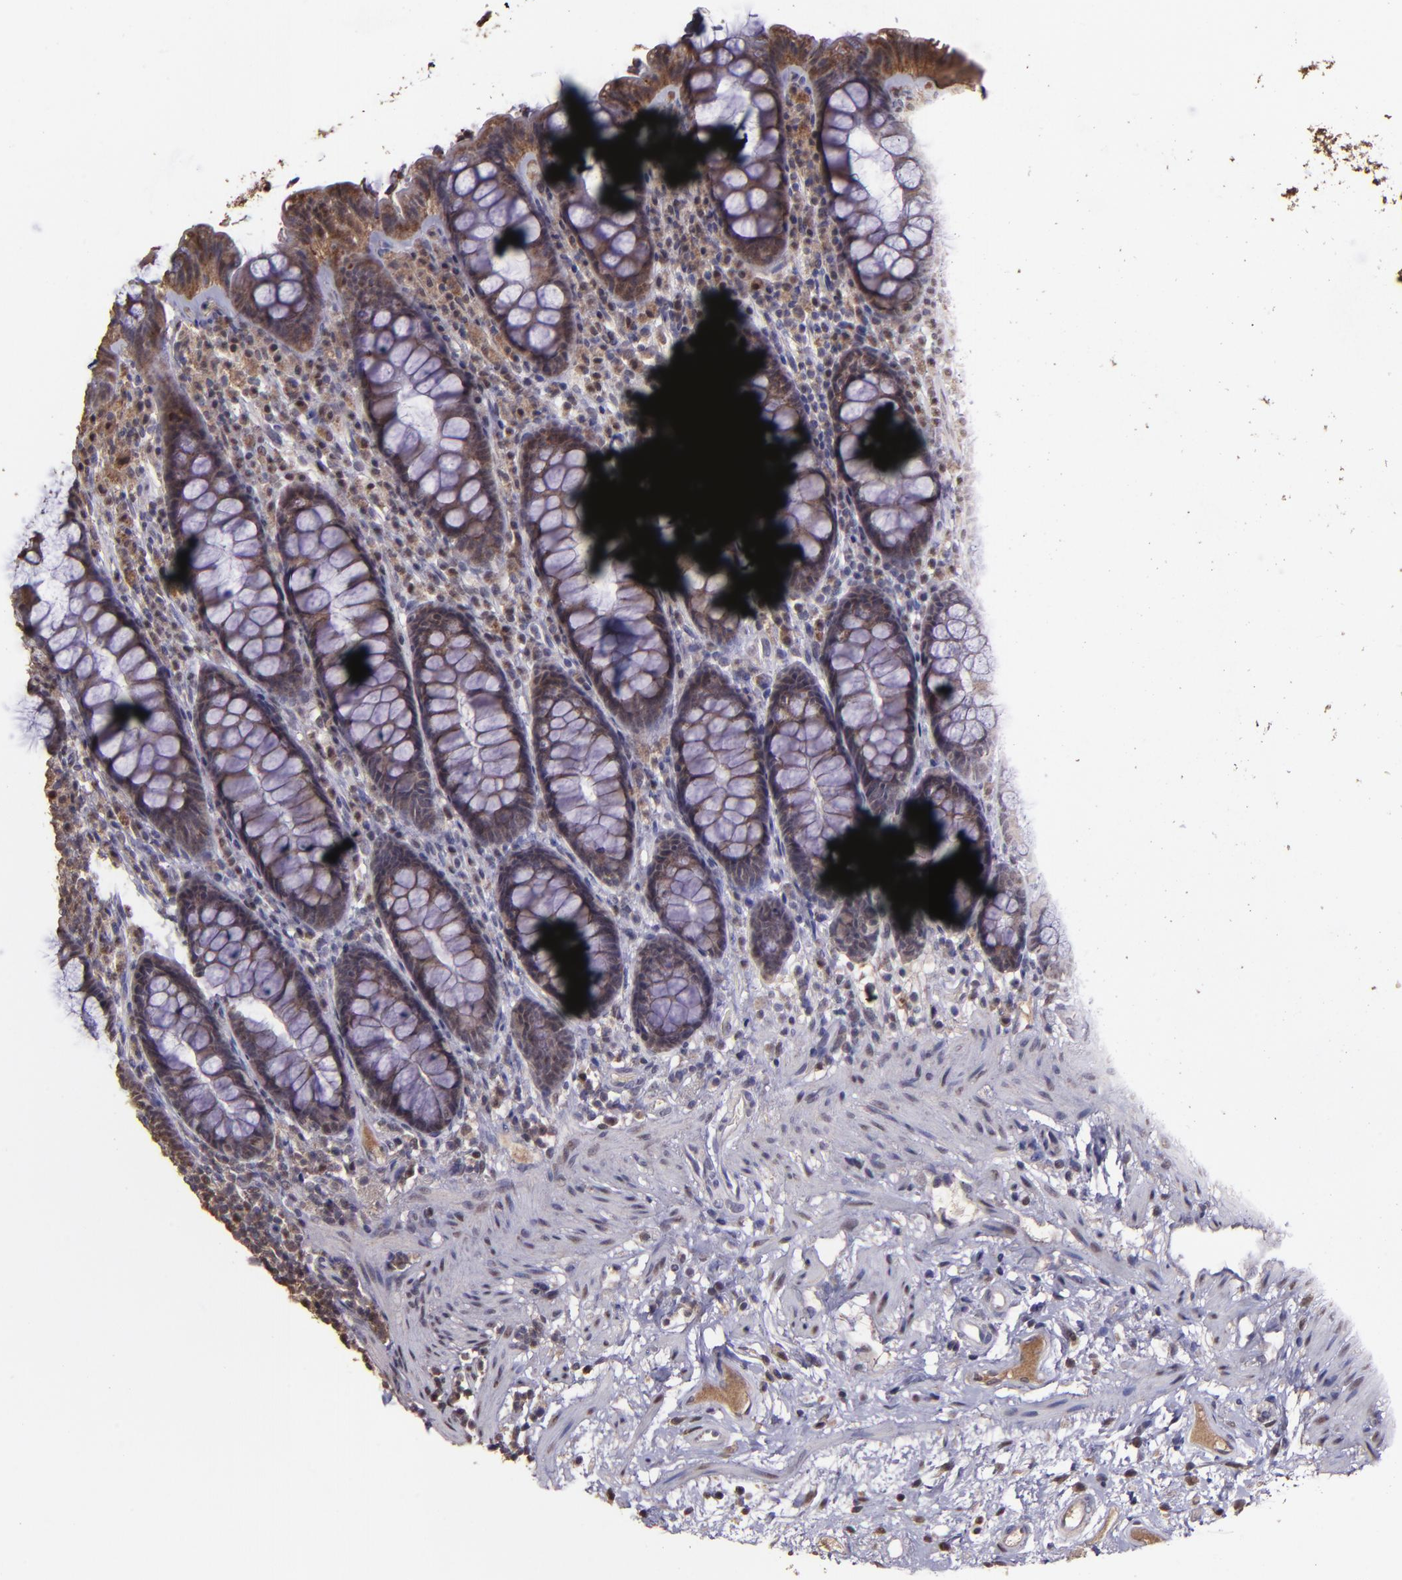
{"staining": {"intensity": "moderate", "quantity": "25%-75%", "location": "cytoplasmic/membranous,nuclear"}, "tissue": "rectum", "cell_type": "Glandular cells", "image_type": "normal", "snomed": [{"axis": "morphology", "description": "Normal tissue, NOS"}, {"axis": "topography", "description": "Rectum"}], "caption": "Immunohistochemistry (IHC) image of benign rectum: rectum stained using immunohistochemistry exhibits medium levels of moderate protein expression localized specifically in the cytoplasmic/membranous,nuclear of glandular cells, appearing as a cytoplasmic/membranous,nuclear brown color.", "gene": "SERPINF2", "patient": {"sex": "male", "age": 92}}